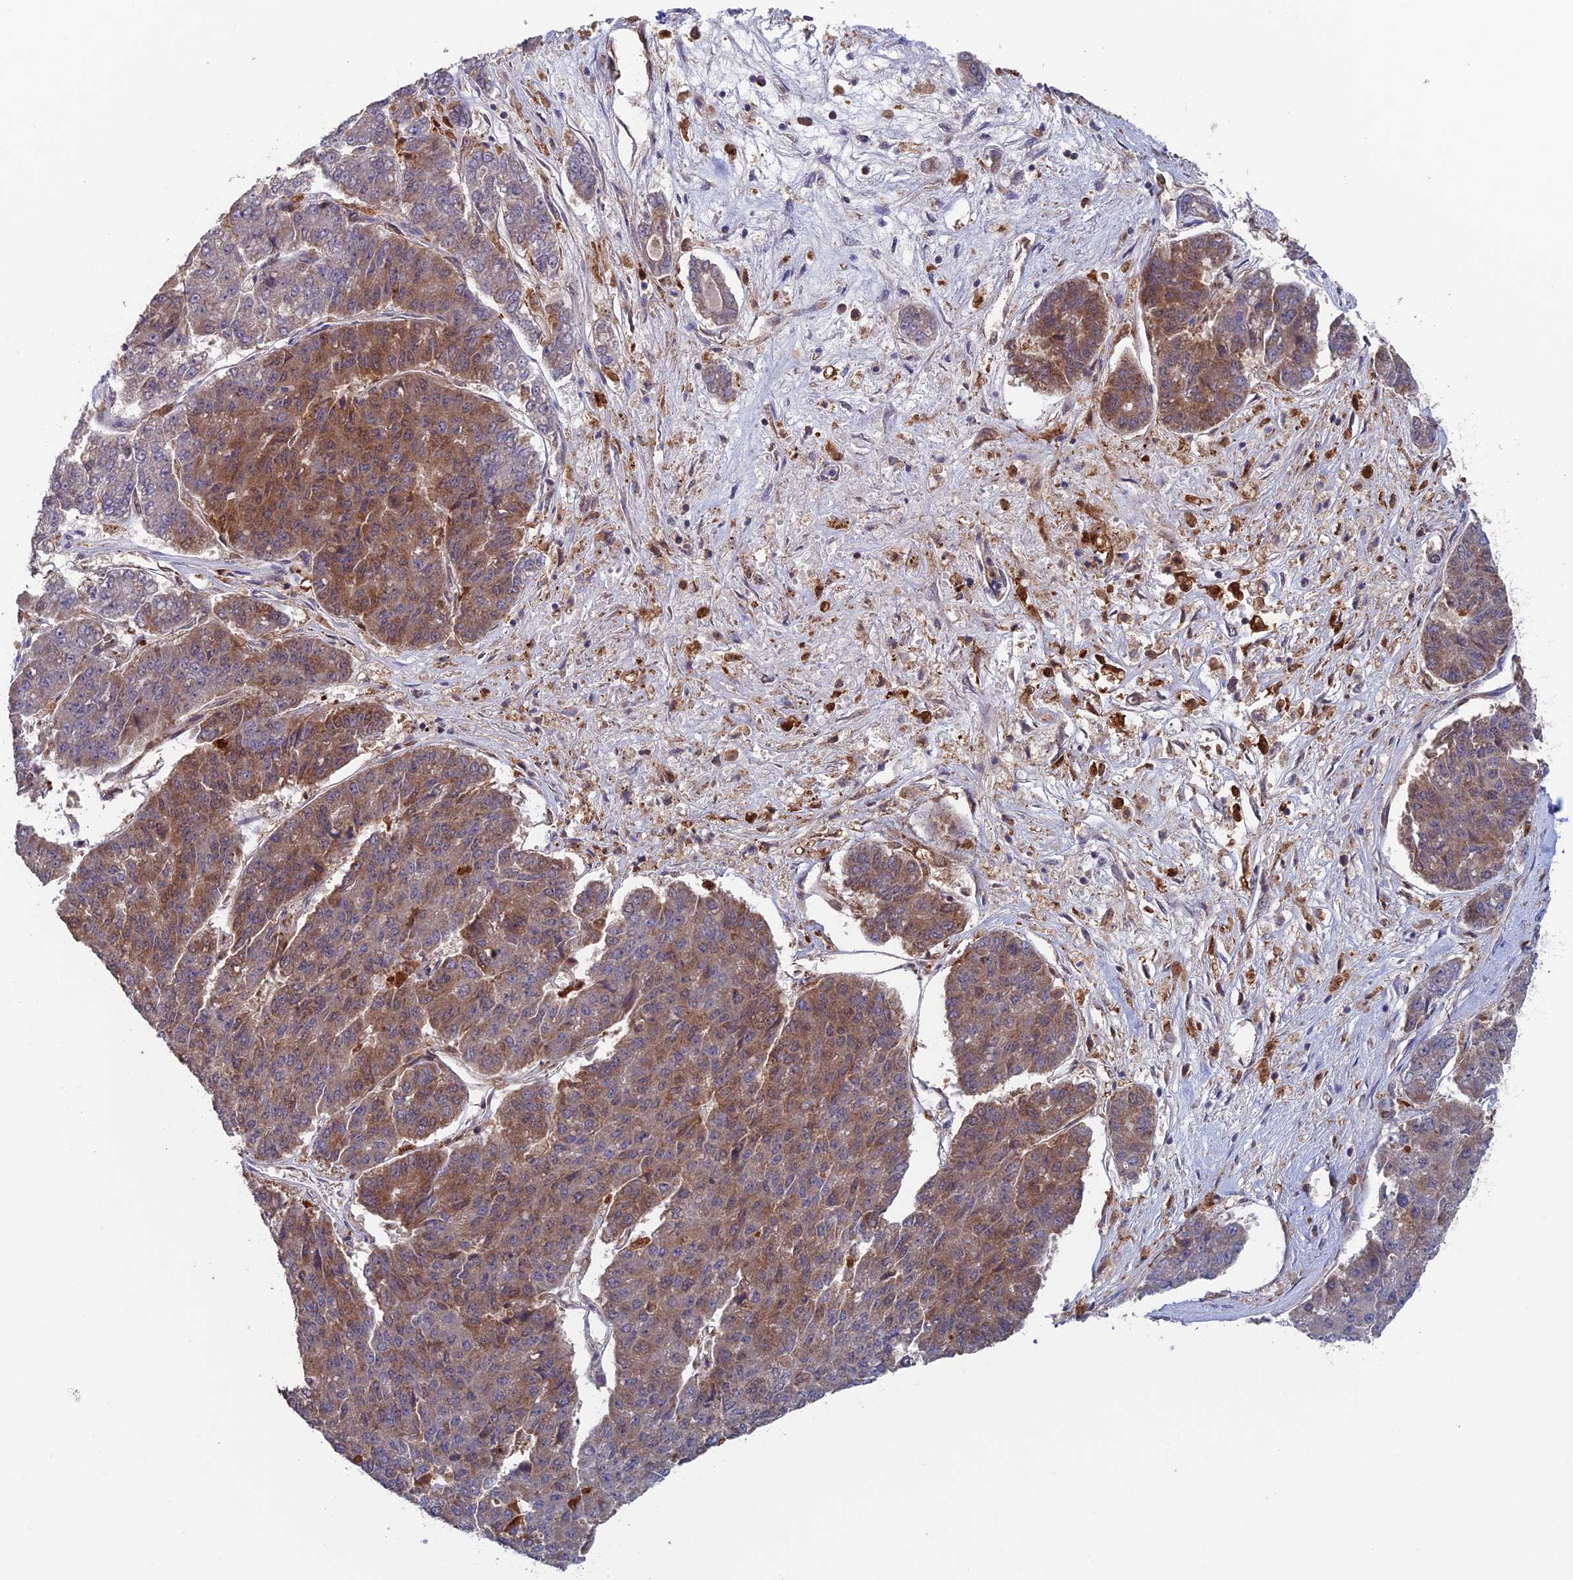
{"staining": {"intensity": "moderate", "quantity": "25%-75%", "location": "cytoplasmic/membranous"}, "tissue": "pancreatic cancer", "cell_type": "Tumor cells", "image_type": "cancer", "snomed": [{"axis": "morphology", "description": "Adenocarcinoma, NOS"}, {"axis": "topography", "description": "Pancreas"}], "caption": "Protein analysis of pancreatic cancer (adenocarcinoma) tissue reveals moderate cytoplasmic/membranous staining in approximately 25%-75% of tumor cells.", "gene": "DTYMK", "patient": {"sex": "male", "age": 50}}